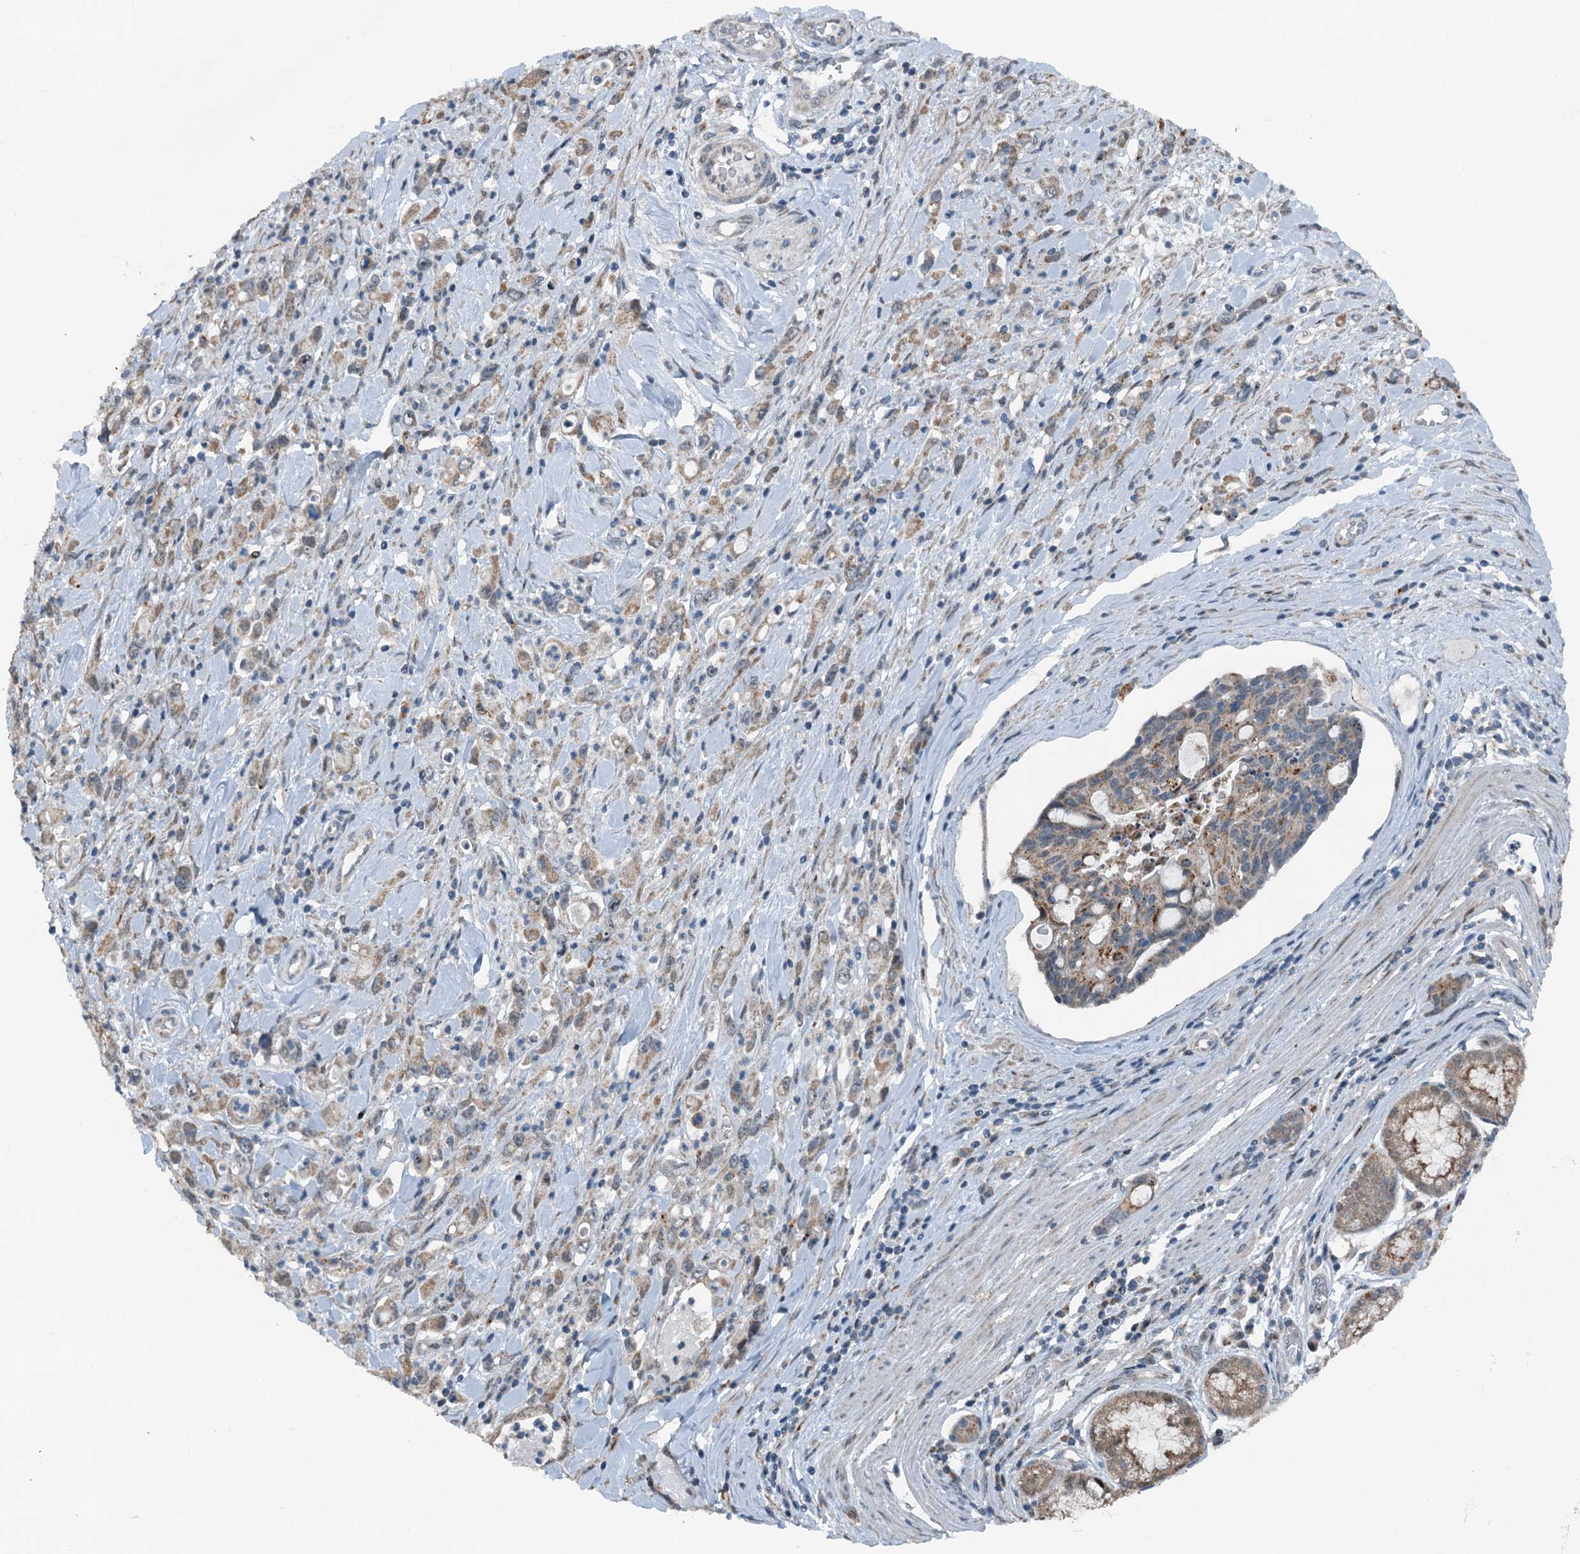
{"staining": {"intensity": "weak", "quantity": ">75%", "location": "cytoplasmic/membranous"}, "tissue": "stomach cancer", "cell_type": "Tumor cells", "image_type": "cancer", "snomed": [{"axis": "morphology", "description": "Adenocarcinoma, NOS"}, {"axis": "topography", "description": "Stomach, lower"}], "caption": "Human adenocarcinoma (stomach) stained for a protein (brown) displays weak cytoplasmic/membranous positive expression in approximately >75% of tumor cells.", "gene": "BMERB1", "patient": {"sex": "female", "age": 43}}